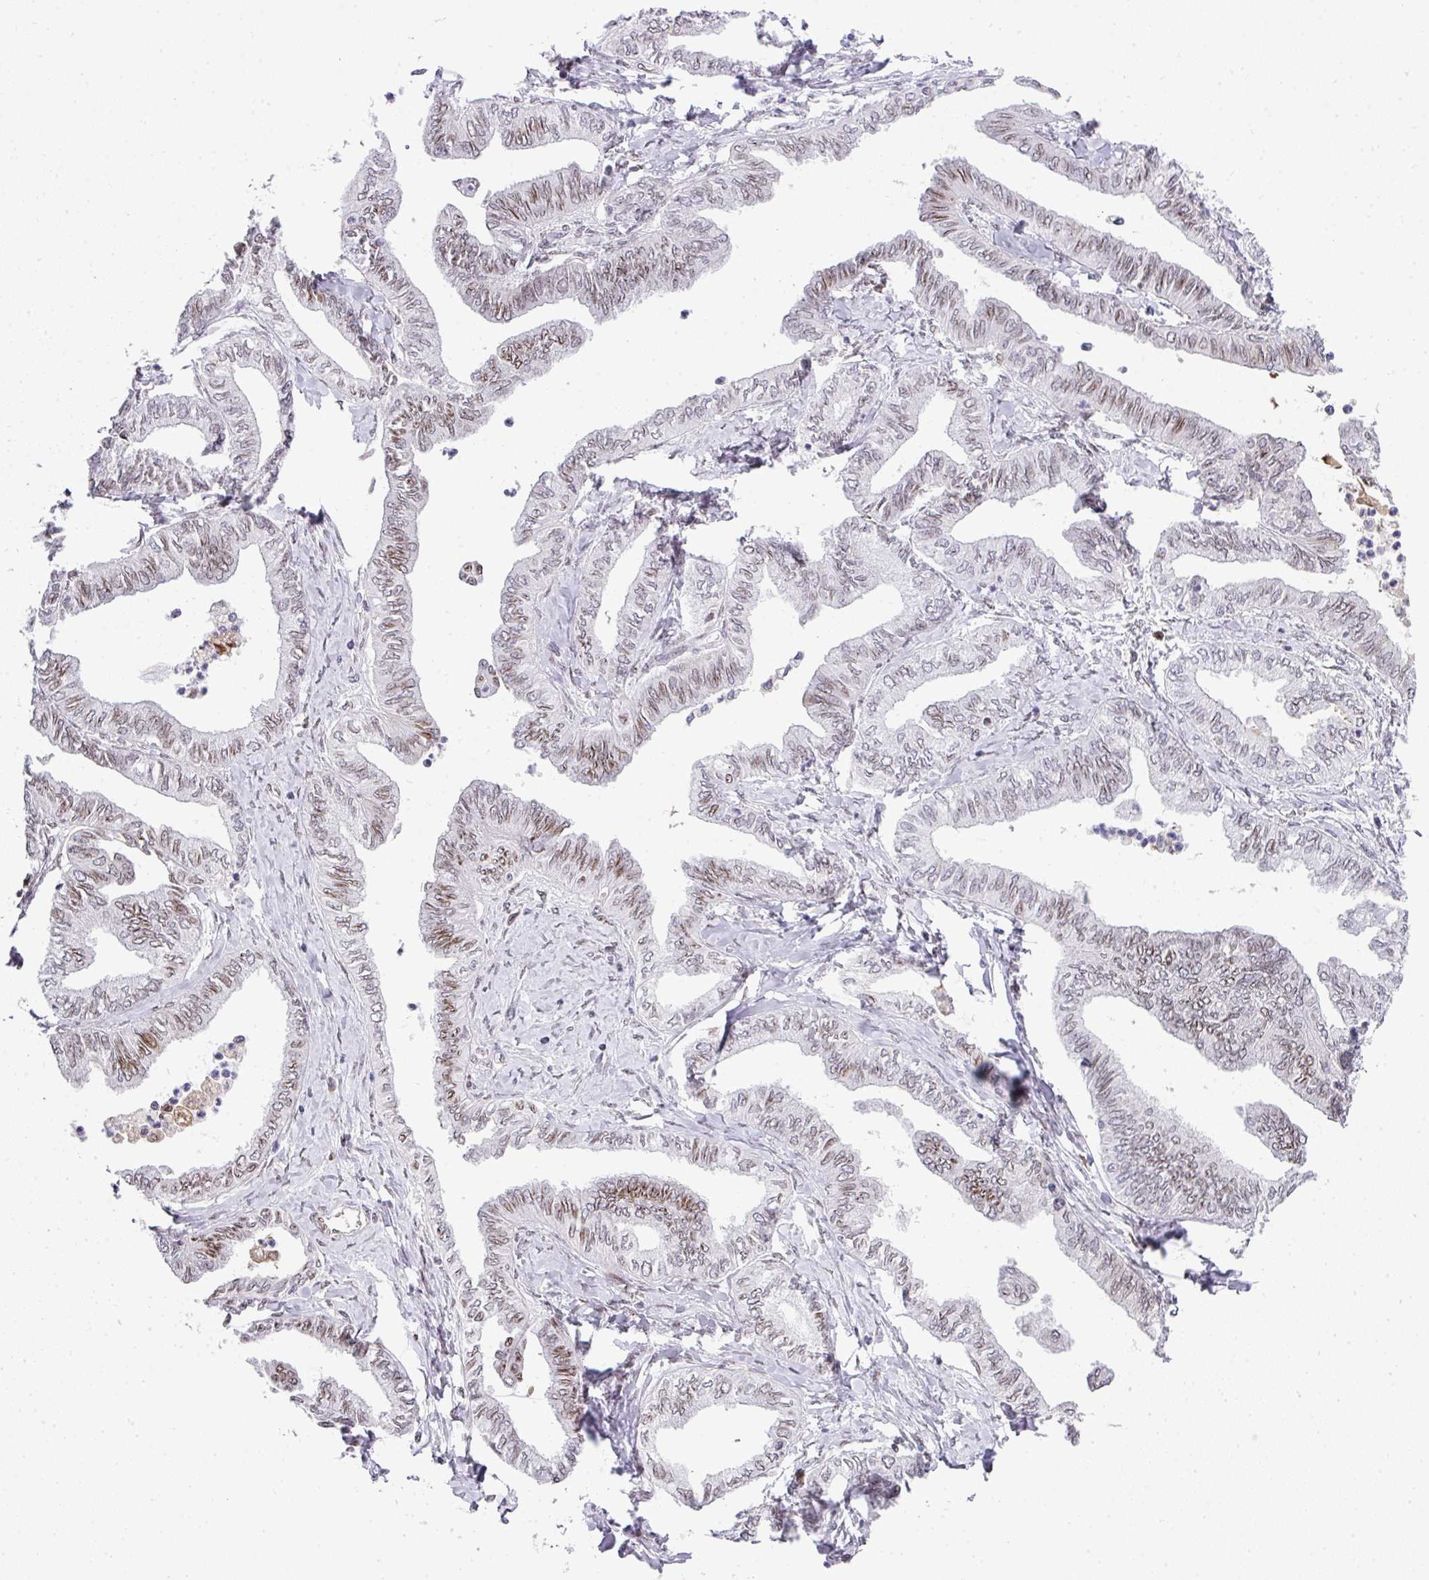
{"staining": {"intensity": "weak", "quantity": ">75%", "location": "cytoplasmic/membranous,nuclear"}, "tissue": "ovarian cancer", "cell_type": "Tumor cells", "image_type": "cancer", "snomed": [{"axis": "morphology", "description": "Carcinoma, endometroid"}, {"axis": "topography", "description": "Ovary"}], "caption": "Endometroid carcinoma (ovarian) tissue displays weak cytoplasmic/membranous and nuclear staining in about >75% of tumor cells Using DAB (3,3'-diaminobenzidine) (brown) and hematoxylin (blue) stains, captured at high magnification using brightfield microscopy.", "gene": "PLK1", "patient": {"sex": "female", "age": 70}}